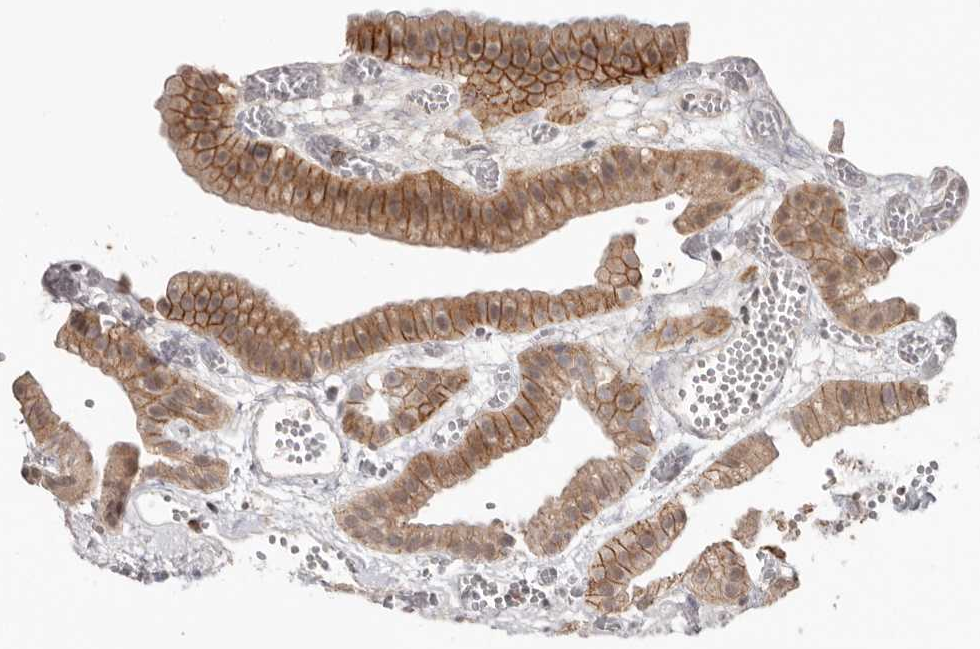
{"staining": {"intensity": "moderate", "quantity": ">75%", "location": "cytoplasmic/membranous"}, "tissue": "gallbladder", "cell_type": "Glandular cells", "image_type": "normal", "snomed": [{"axis": "morphology", "description": "Normal tissue, NOS"}, {"axis": "topography", "description": "Gallbladder"}], "caption": "Glandular cells demonstrate medium levels of moderate cytoplasmic/membranous positivity in about >75% of cells in unremarkable gallbladder.", "gene": "SMAD7", "patient": {"sex": "female", "age": 64}}